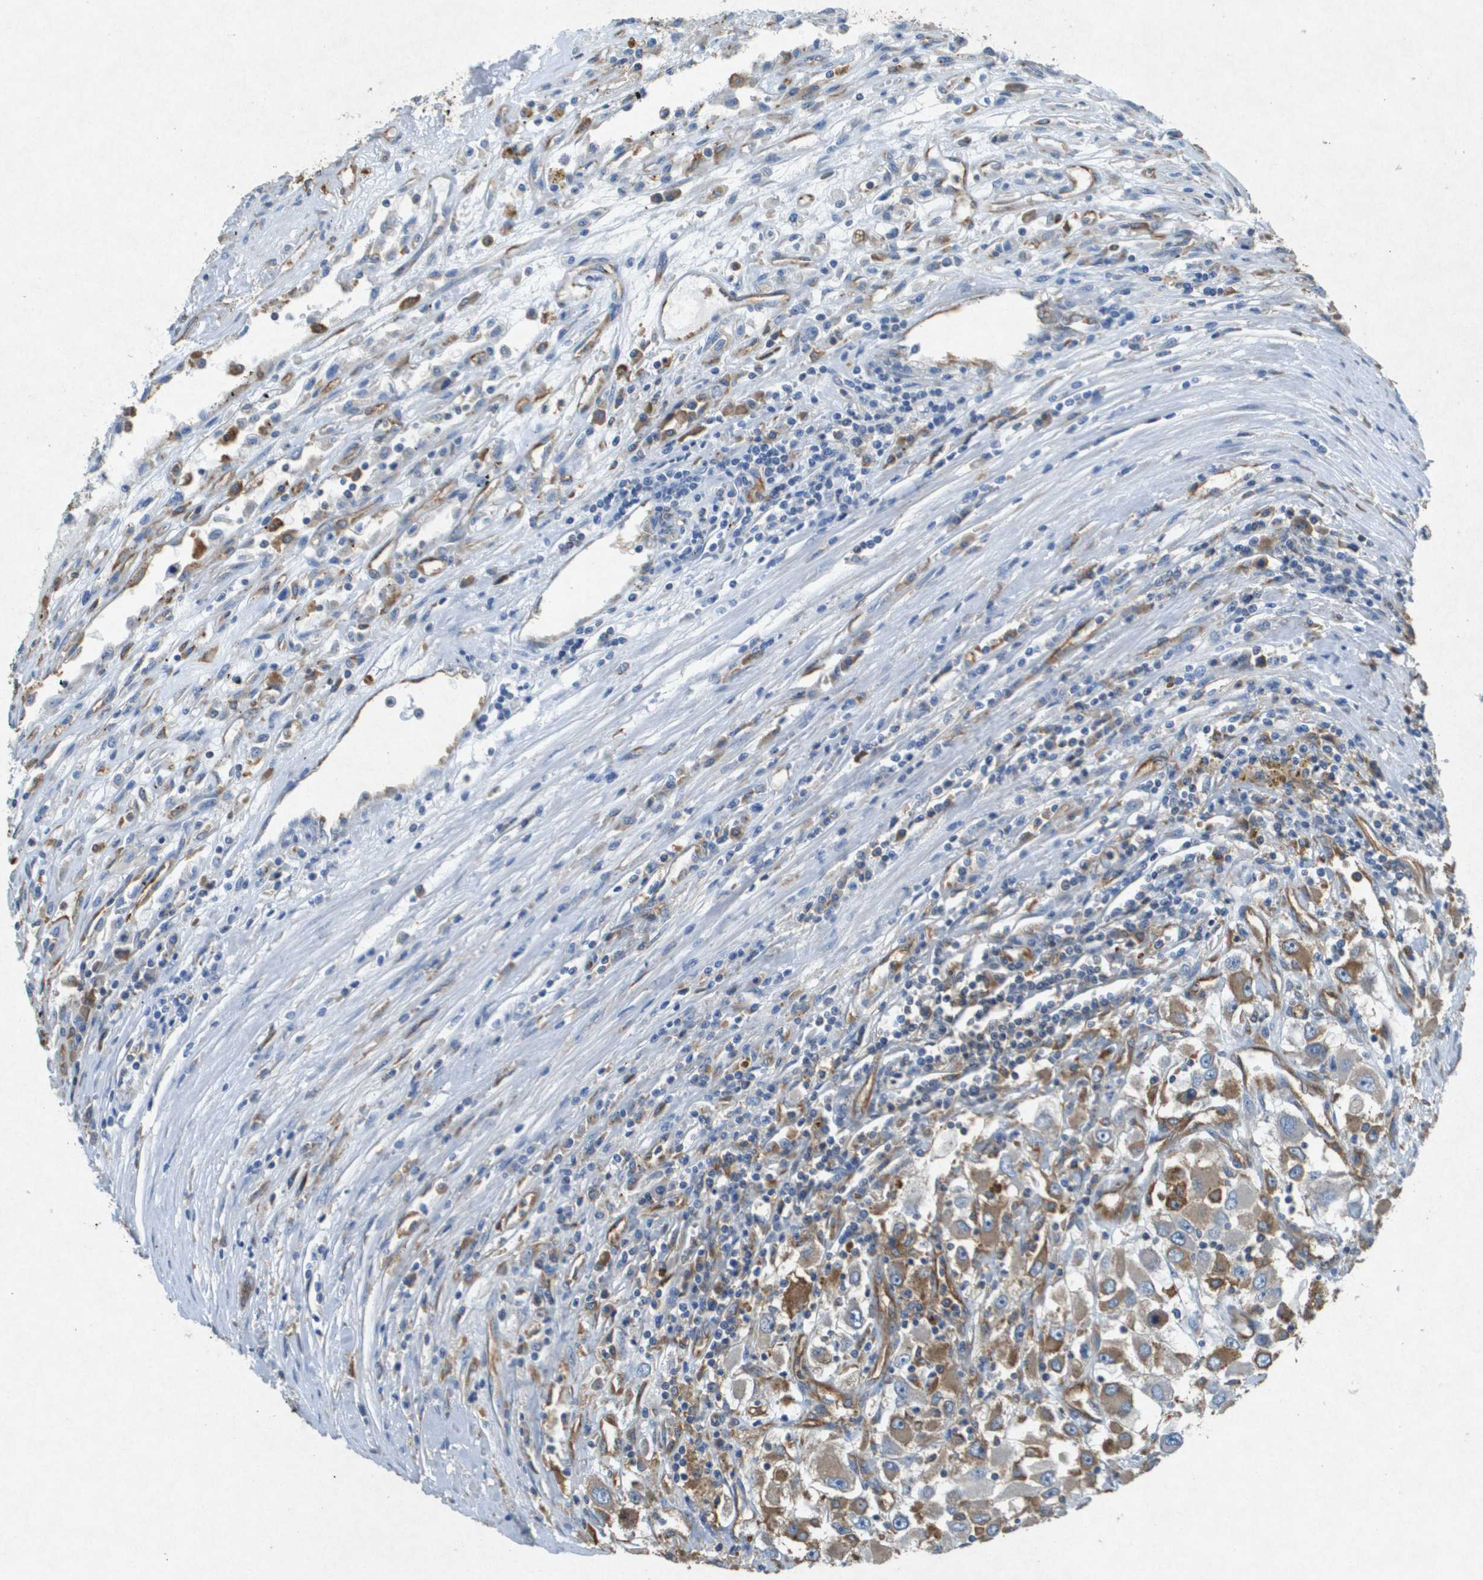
{"staining": {"intensity": "weak", "quantity": "25%-75%", "location": "cytoplasmic/membranous"}, "tissue": "renal cancer", "cell_type": "Tumor cells", "image_type": "cancer", "snomed": [{"axis": "morphology", "description": "Adenocarcinoma, NOS"}, {"axis": "topography", "description": "Kidney"}], "caption": "This image reveals immunohistochemistry staining of renal cancer, with low weak cytoplasmic/membranous expression in approximately 25%-75% of tumor cells.", "gene": "PTPRT", "patient": {"sex": "female", "age": 52}}